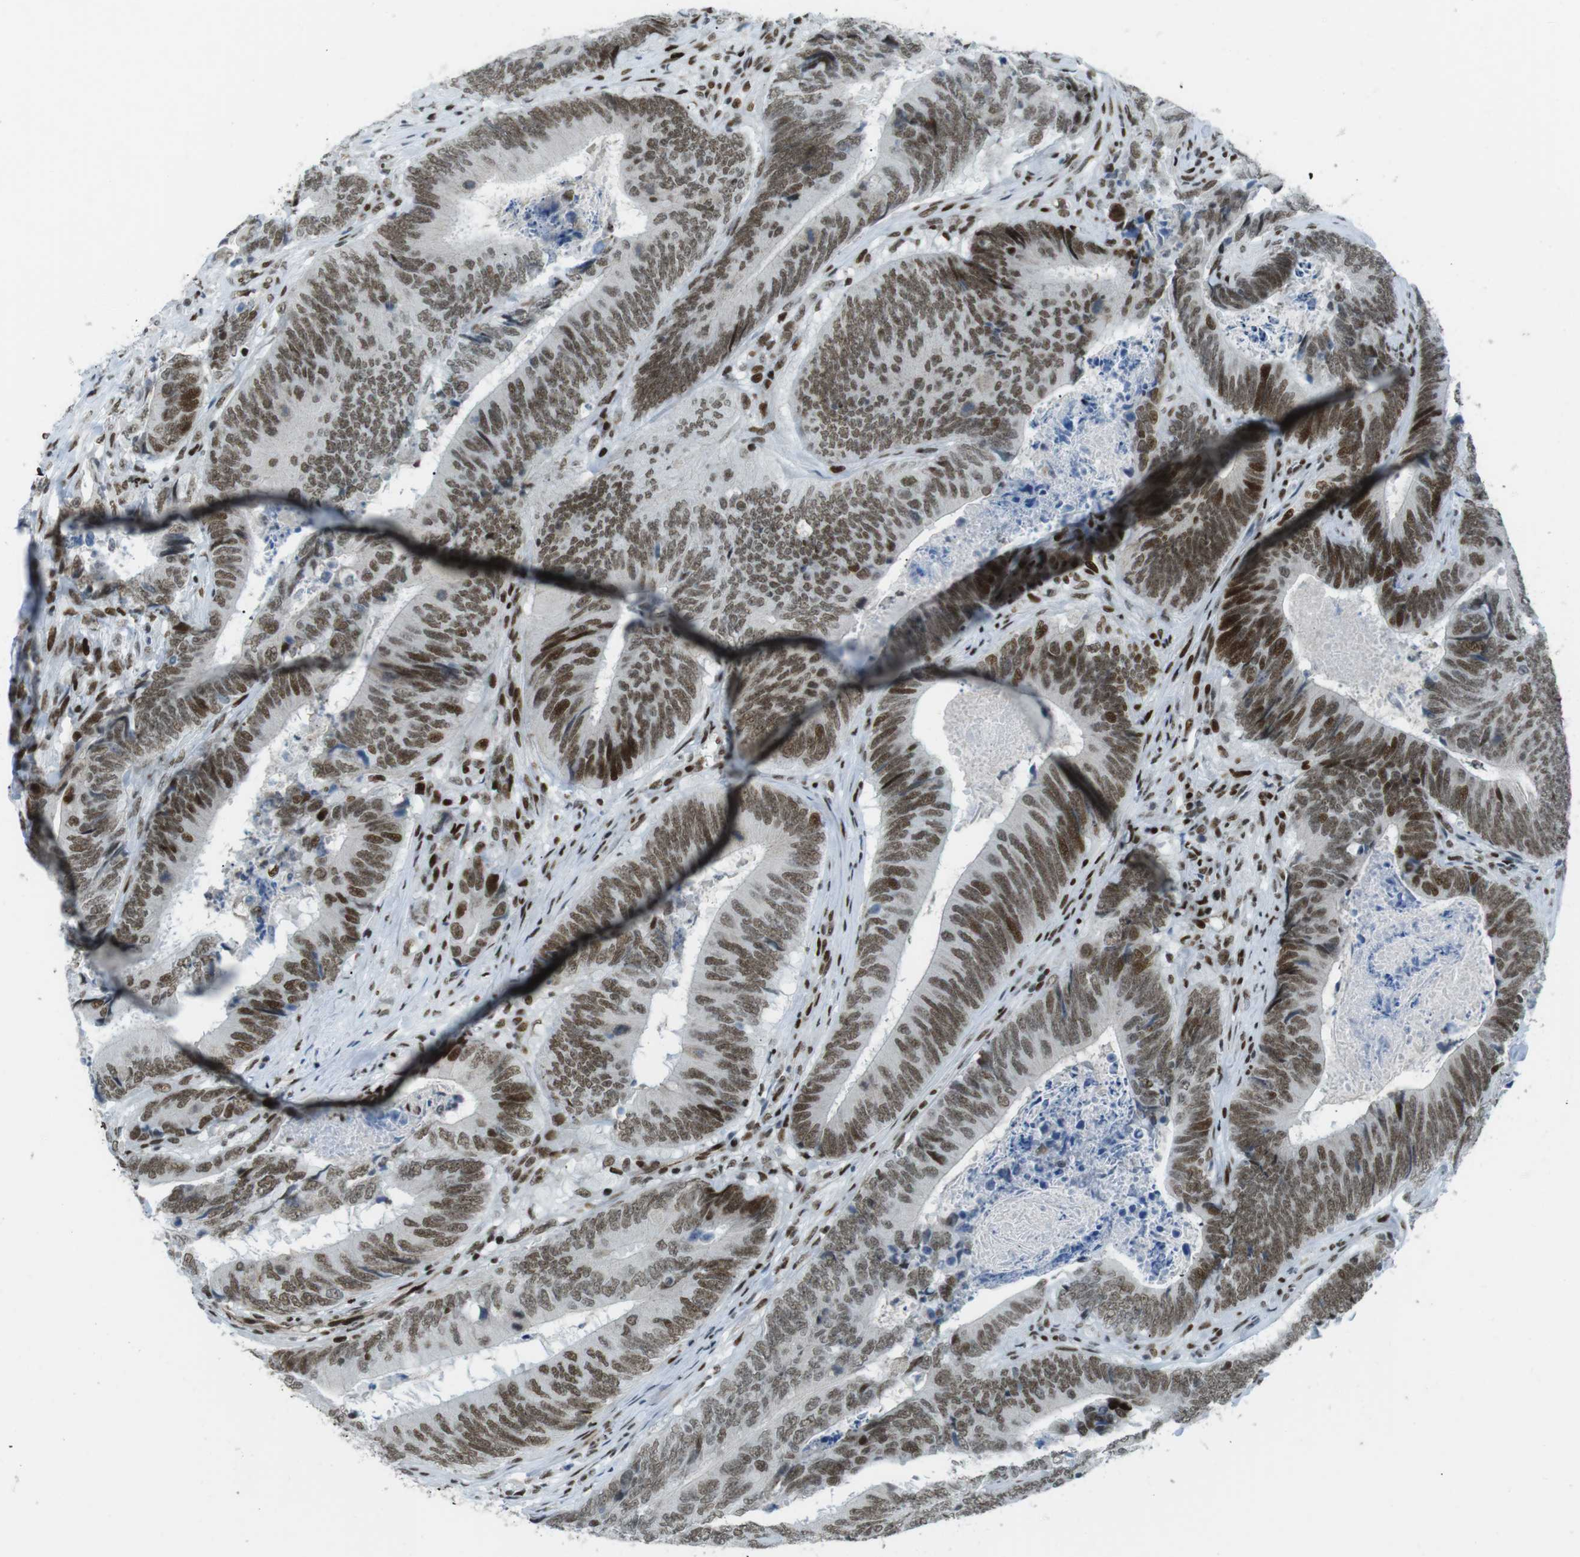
{"staining": {"intensity": "moderate", "quantity": ">75%", "location": "nuclear"}, "tissue": "colorectal cancer", "cell_type": "Tumor cells", "image_type": "cancer", "snomed": [{"axis": "morphology", "description": "Normal tissue, NOS"}, {"axis": "morphology", "description": "Adenocarcinoma, NOS"}, {"axis": "topography", "description": "Colon"}], "caption": "Colorectal cancer (adenocarcinoma) stained with a protein marker exhibits moderate staining in tumor cells.", "gene": "ARID1A", "patient": {"sex": "male", "age": 56}}